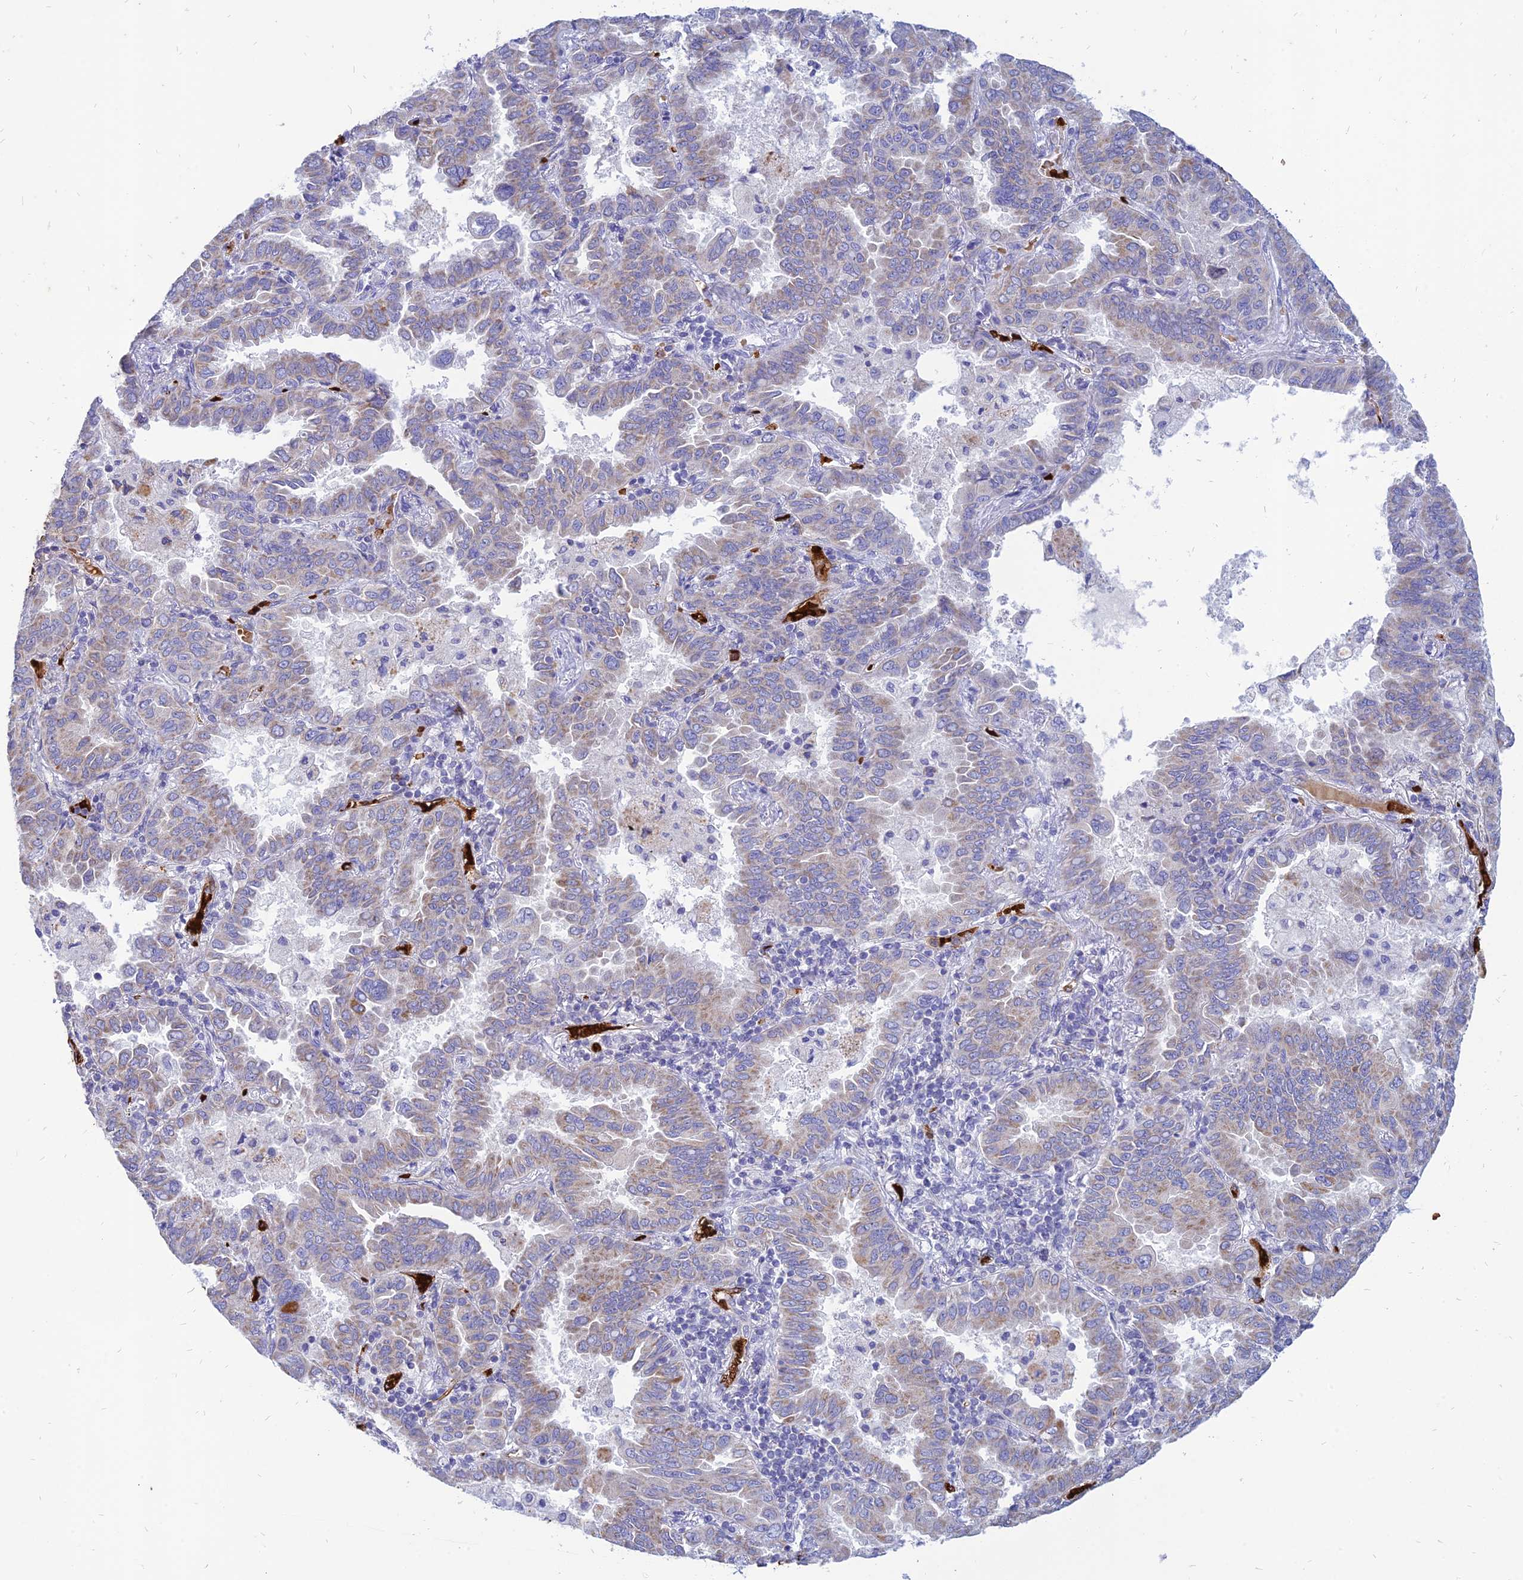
{"staining": {"intensity": "weak", "quantity": "25%-75%", "location": "cytoplasmic/membranous"}, "tissue": "lung cancer", "cell_type": "Tumor cells", "image_type": "cancer", "snomed": [{"axis": "morphology", "description": "Adenocarcinoma, NOS"}, {"axis": "topography", "description": "Lung"}], "caption": "IHC image of neoplastic tissue: human lung cancer (adenocarcinoma) stained using immunohistochemistry exhibits low levels of weak protein expression localized specifically in the cytoplasmic/membranous of tumor cells, appearing as a cytoplasmic/membranous brown color.", "gene": "HHAT", "patient": {"sex": "male", "age": 64}}